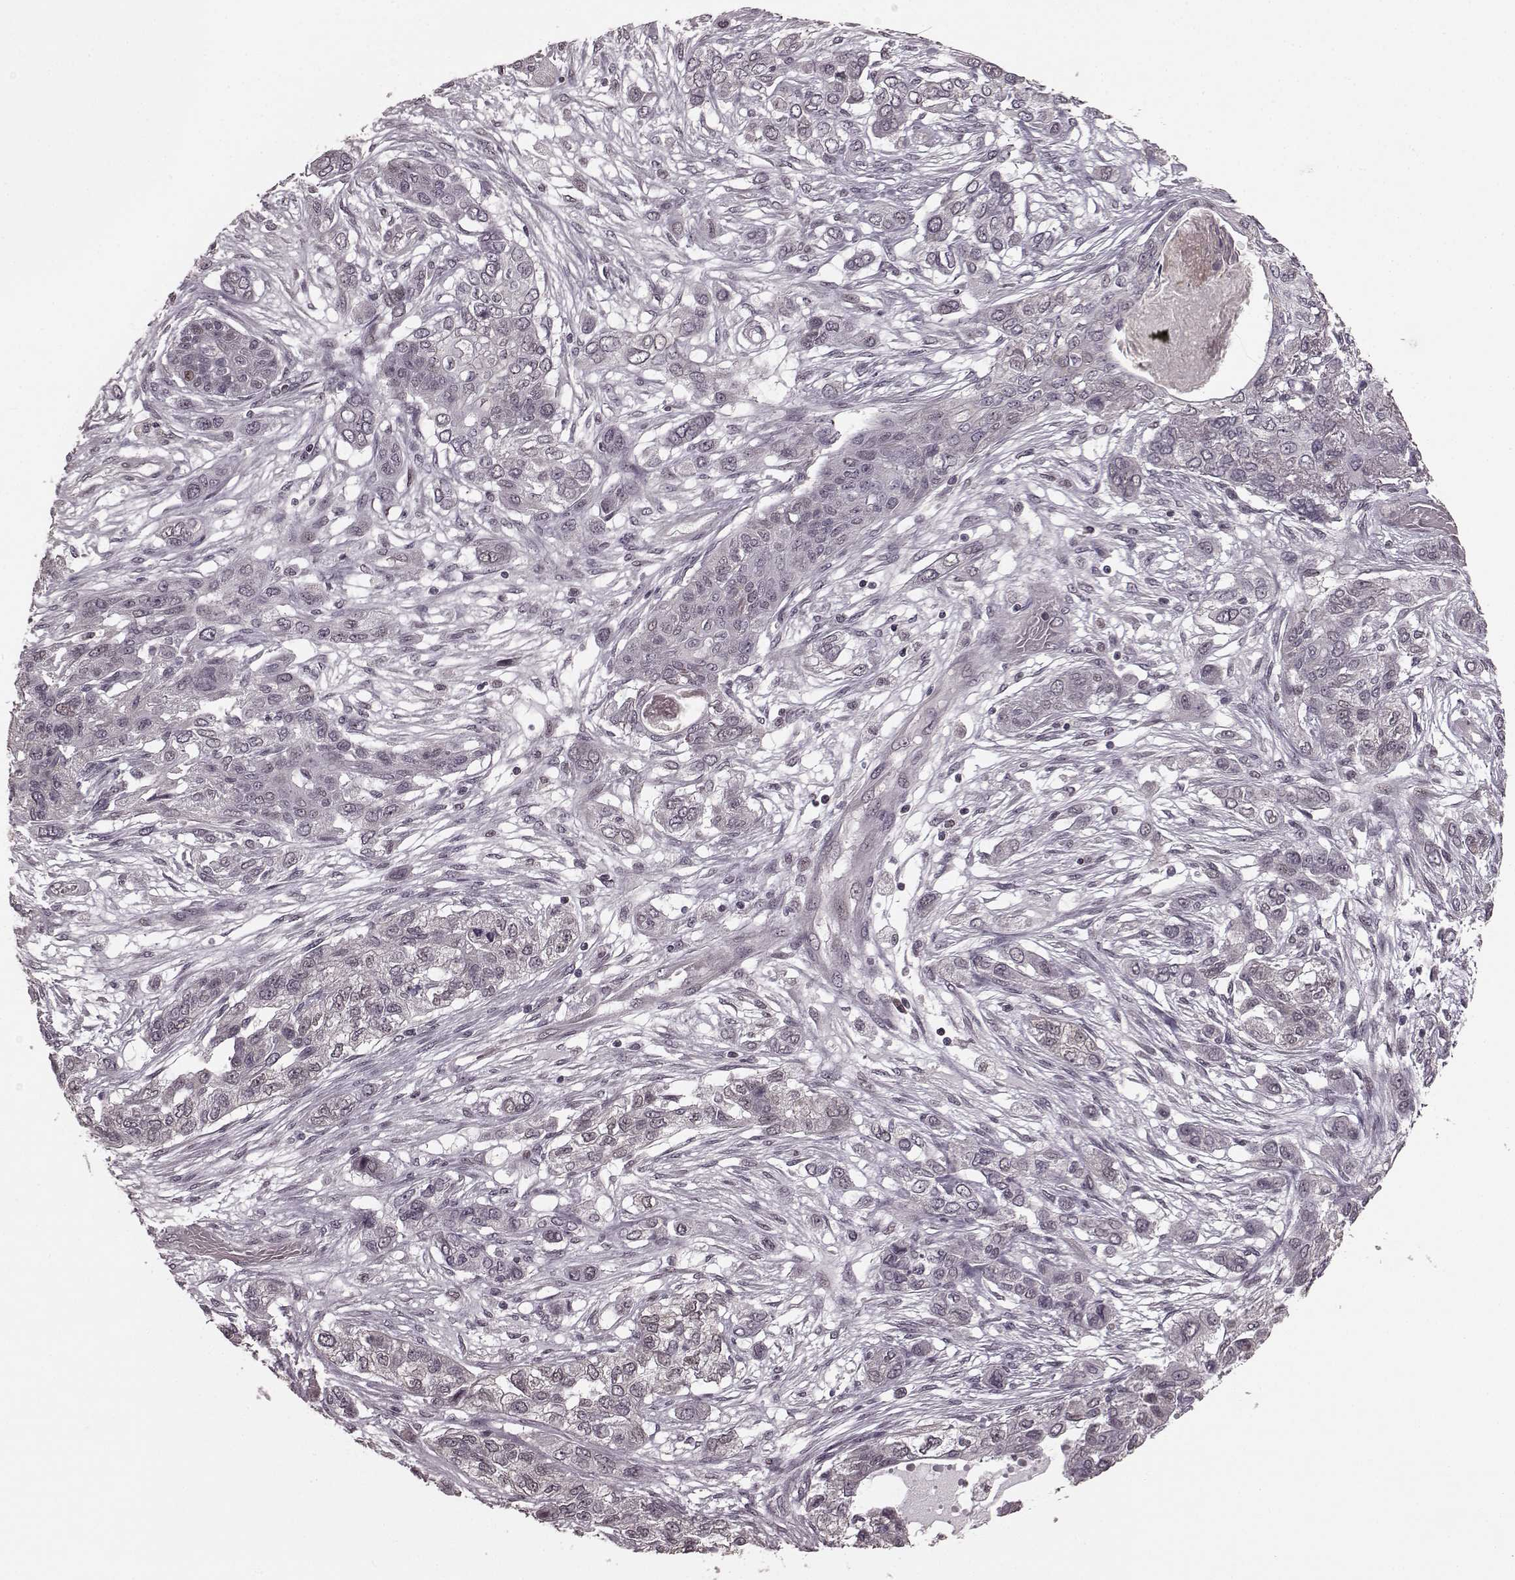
{"staining": {"intensity": "negative", "quantity": "none", "location": "none"}, "tissue": "lung cancer", "cell_type": "Tumor cells", "image_type": "cancer", "snomed": [{"axis": "morphology", "description": "Squamous cell carcinoma, NOS"}, {"axis": "topography", "description": "Lung"}], "caption": "The micrograph reveals no staining of tumor cells in lung squamous cell carcinoma. (DAB immunohistochemistry (IHC) with hematoxylin counter stain).", "gene": "PLCB4", "patient": {"sex": "female", "age": 70}}